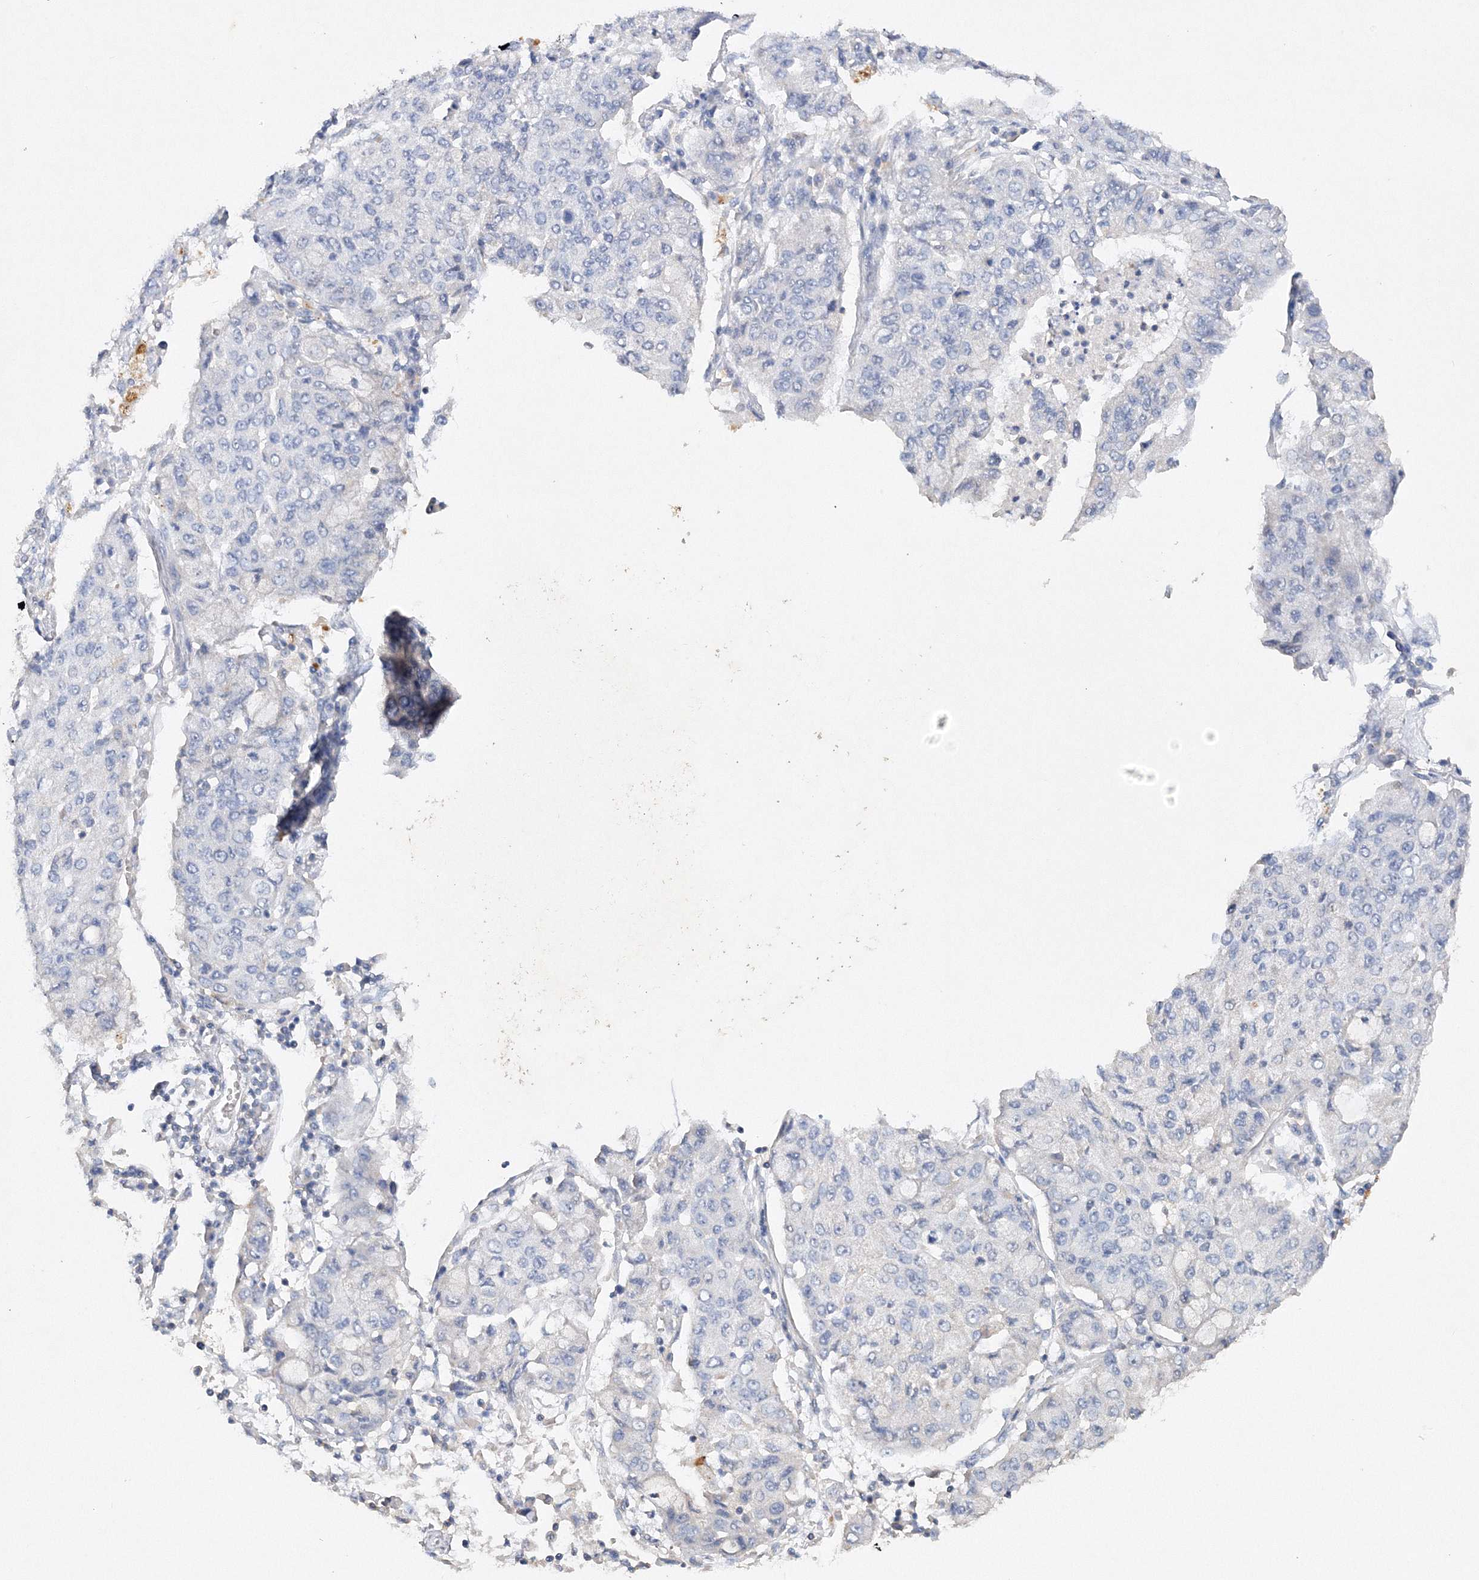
{"staining": {"intensity": "negative", "quantity": "none", "location": "none"}, "tissue": "lung cancer", "cell_type": "Tumor cells", "image_type": "cancer", "snomed": [{"axis": "morphology", "description": "Squamous cell carcinoma, NOS"}, {"axis": "topography", "description": "Lung"}], "caption": "The image displays no significant expression in tumor cells of squamous cell carcinoma (lung).", "gene": "GLS", "patient": {"sex": "male", "age": 74}}